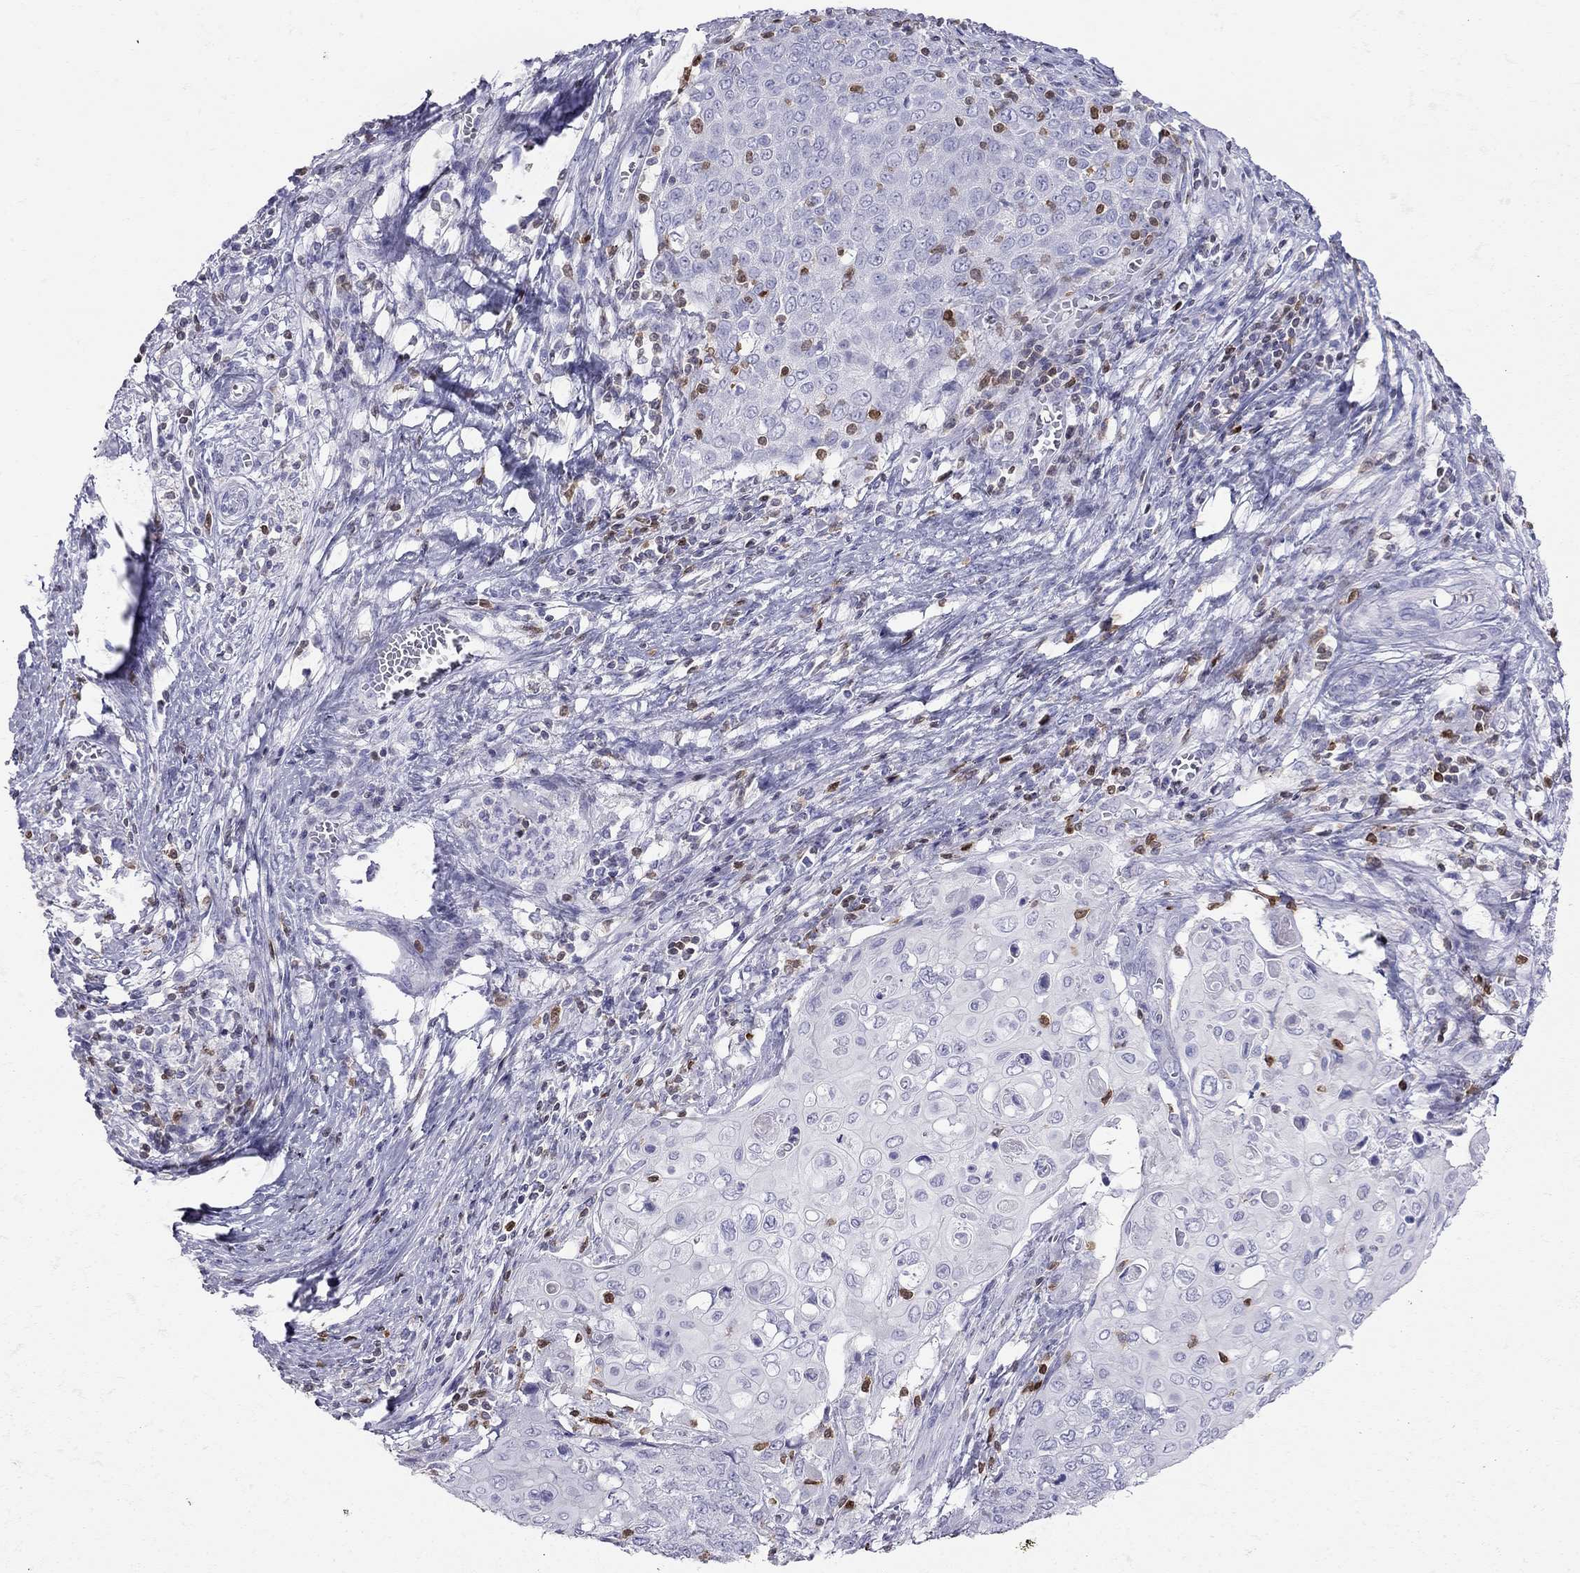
{"staining": {"intensity": "negative", "quantity": "none", "location": "none"}, "tissue": "cervical cancer", "cell_type": "Tumor cells", "image_type": "cancer", "snomed": [{"axis": "morphology", "description": "Squamous cell carcinoma, NOS"}, {"axis": "topography", "description": "Cervix"}], "caption": "An IHC photomicrograph of squamous cell carcinoma (cervical) is shown. There is no staining in tumor cells of squamous cell carcinoma (cervical).", "gene": "SH2D2A", "patient": {"sex": "female", "age": 39}}